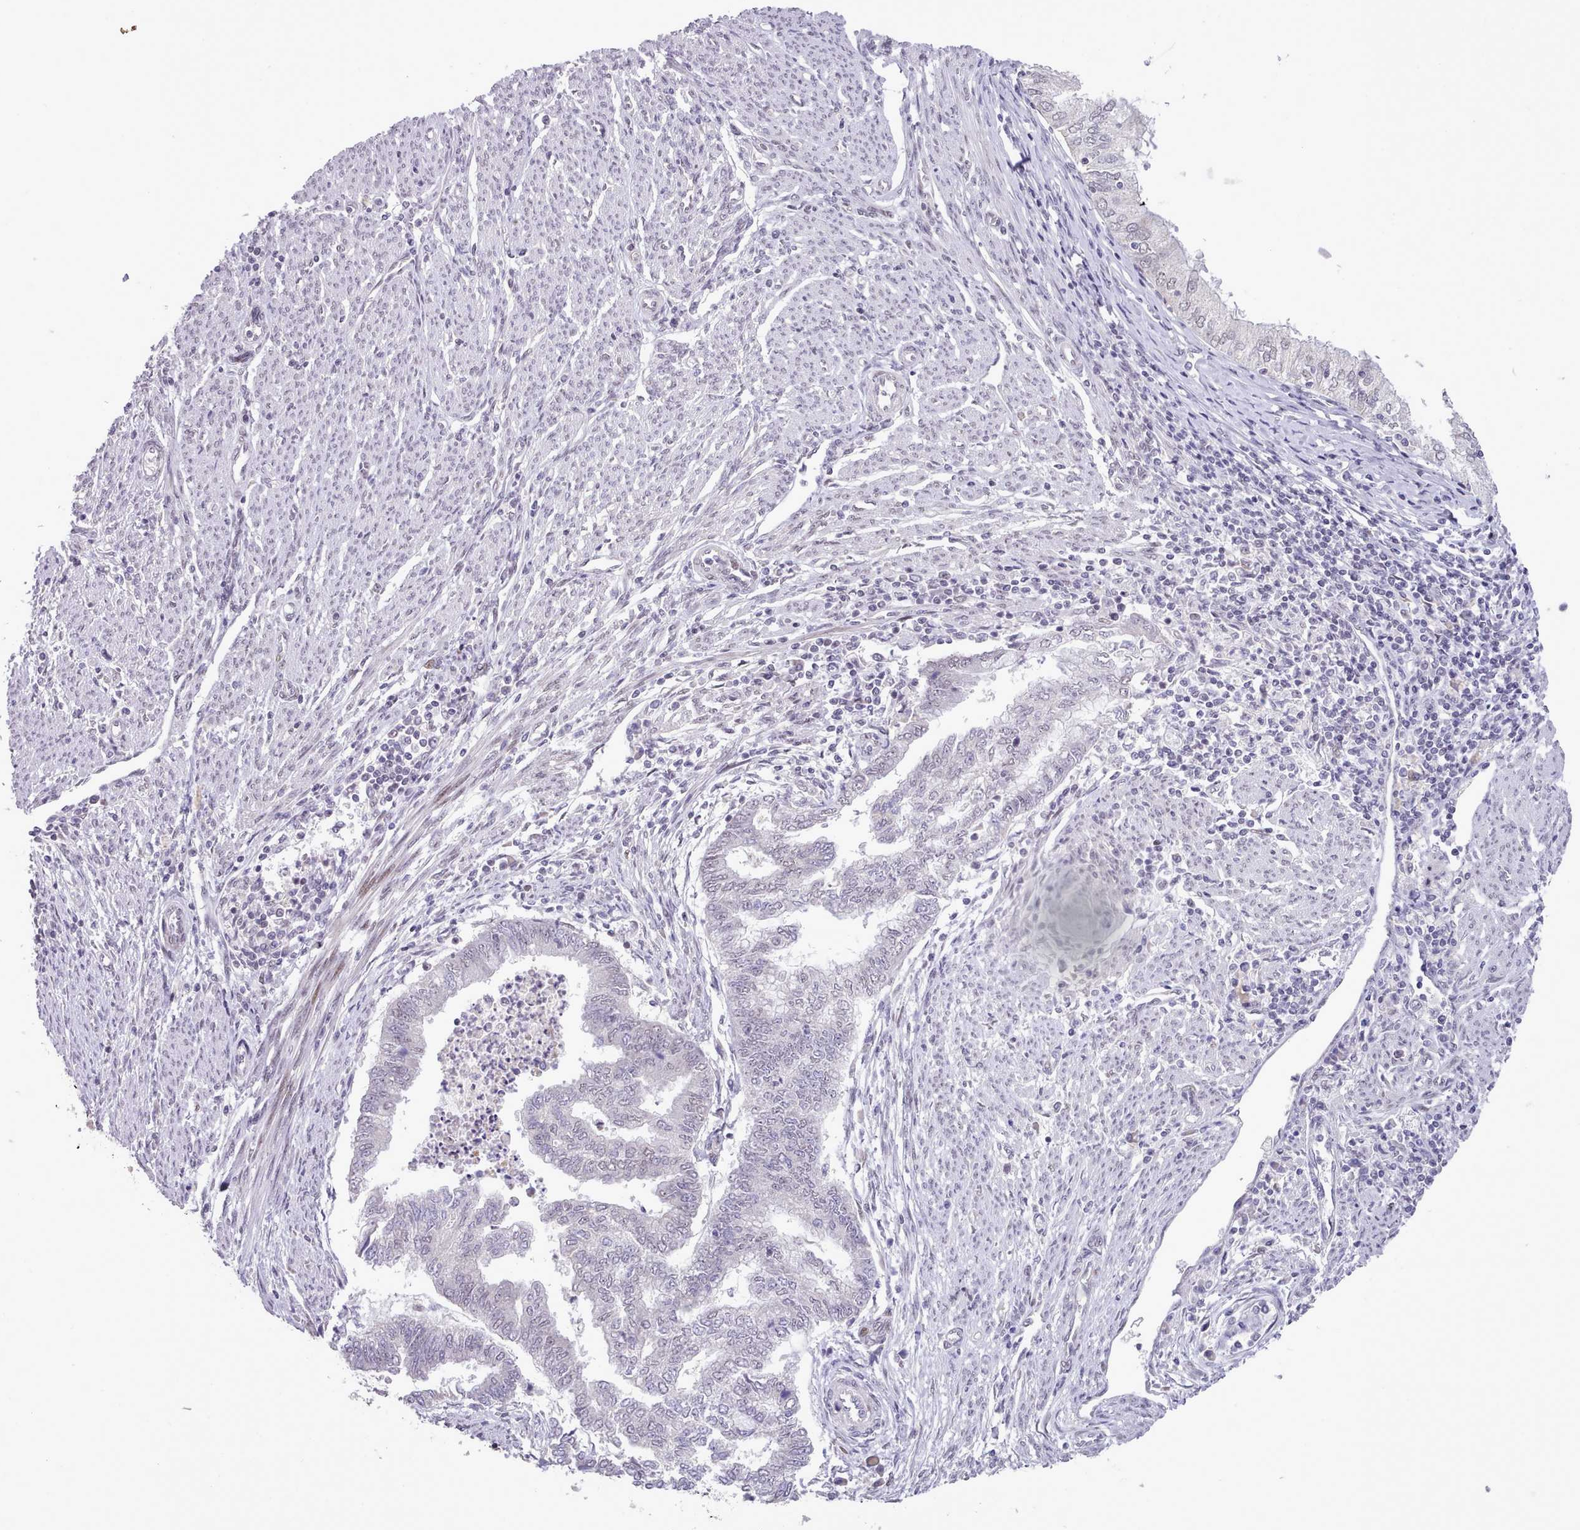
{"staining": {"intensity": "negative", "quantity": "none", "location": "none"}, "tissue": "endometrial cancer", "cell_type": "Tumor cells", "image_type": "cancer", "snomed": [{"axis": "morphology", "description": "Adenocarcinoma, NOS"}, {"axis": "topography", "description": "Endometrium"}], "caption": "This is an IHC photomicrograph of endometrial cancer. There is no positivity in tumor cells.", "gene": "RFX1", "patient": {"sex": "female", "age": 79}}